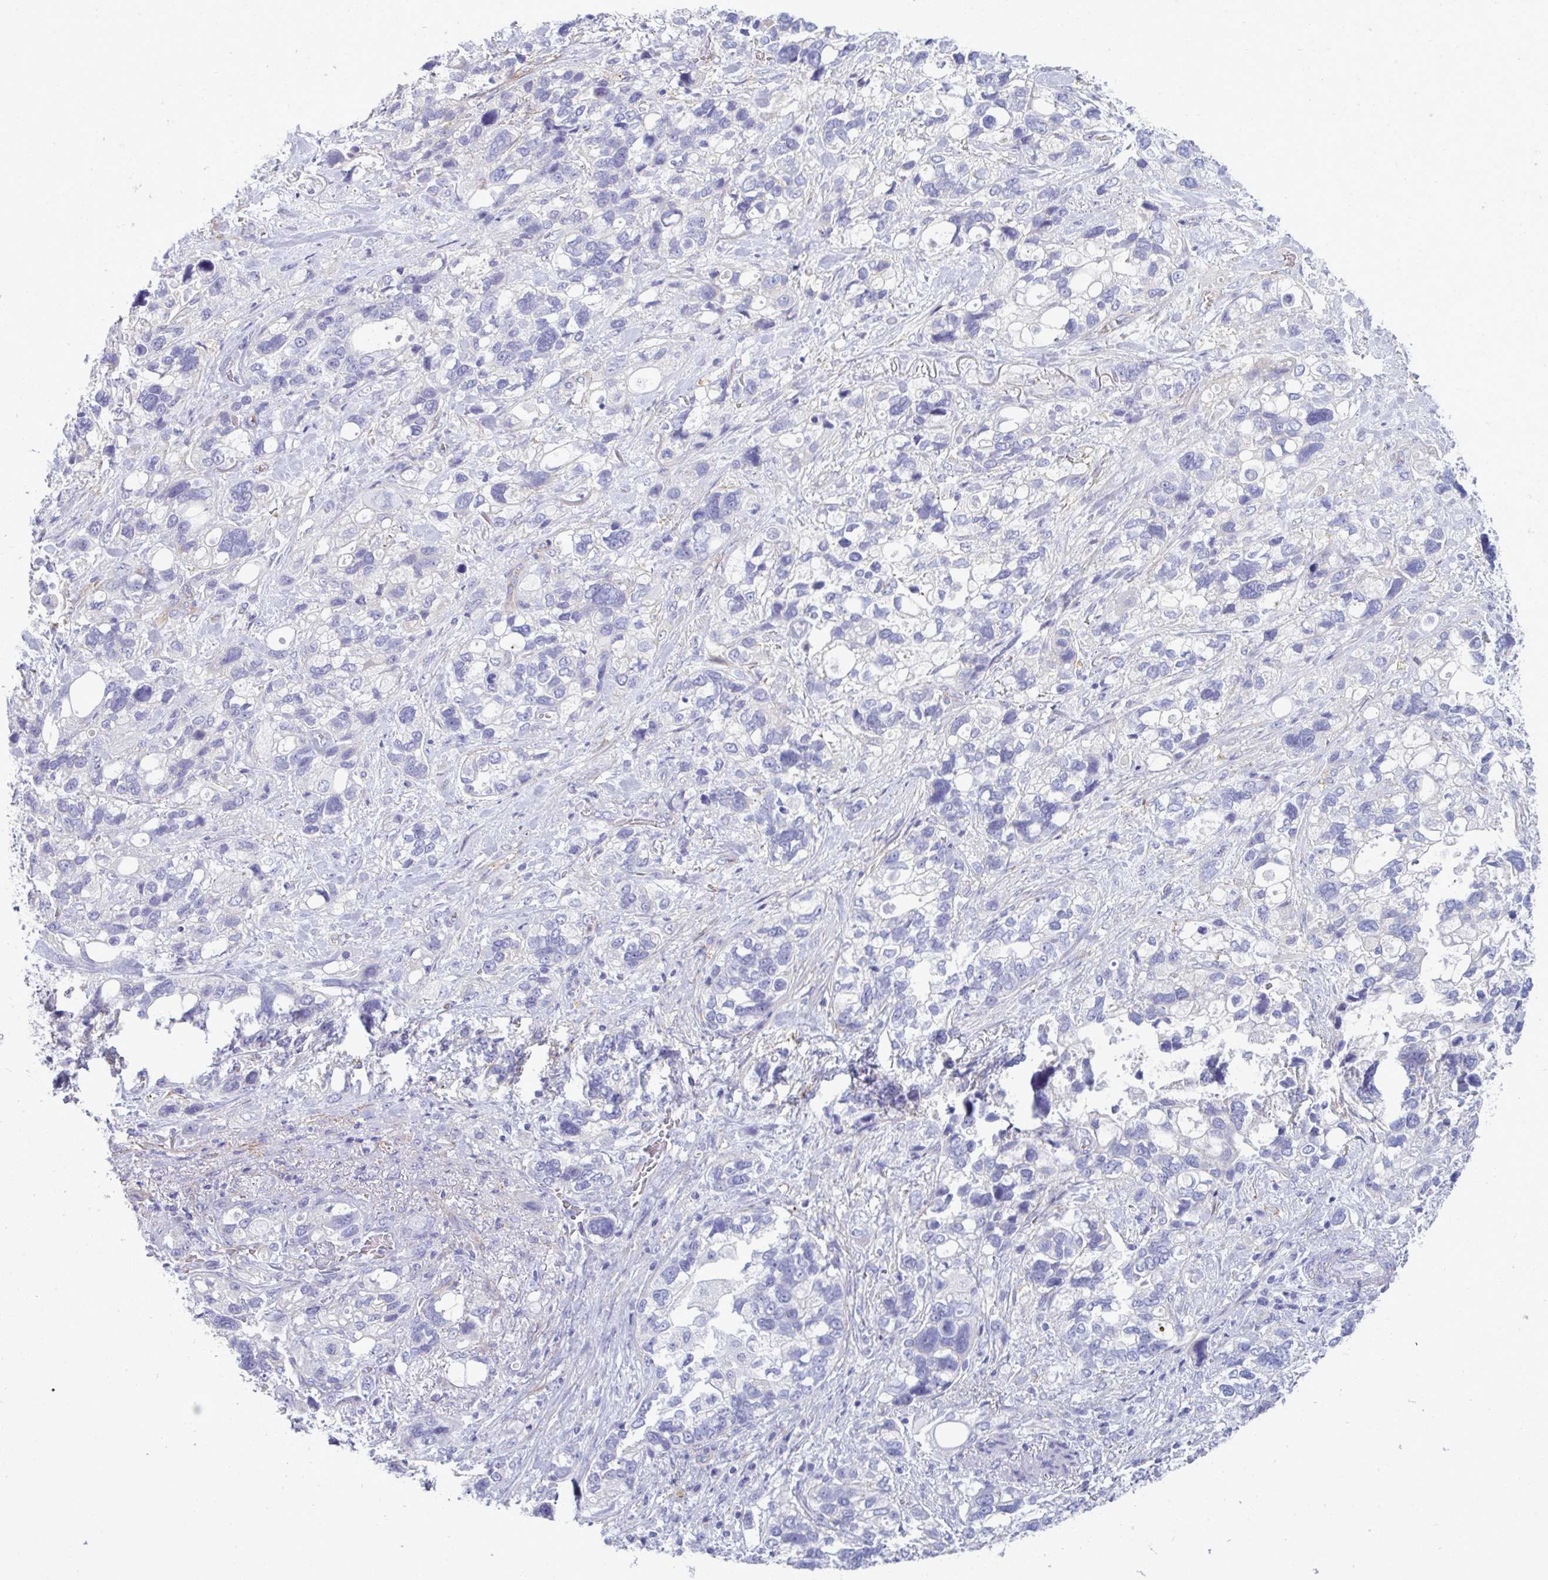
{"staining": {"intensity": "negative", "quantity": "none", "location": "none"}, "tissue": "stomach cancer", "cell_type": "Tumor cells", "image_type": "cancer", "snomed": [{"axis": "morphology", "description": "Adenocarcinoma, NOS"}, {"axis": "topography", "description": "Stomach, upper"}], "caption": "This is a histopathology image of immunohistochemistry staining of stomach adenocarcinoma, which shows no positivity in tumor cells.", "gene": "MYH10", "patient": {"sex": "female", "age": 81}}